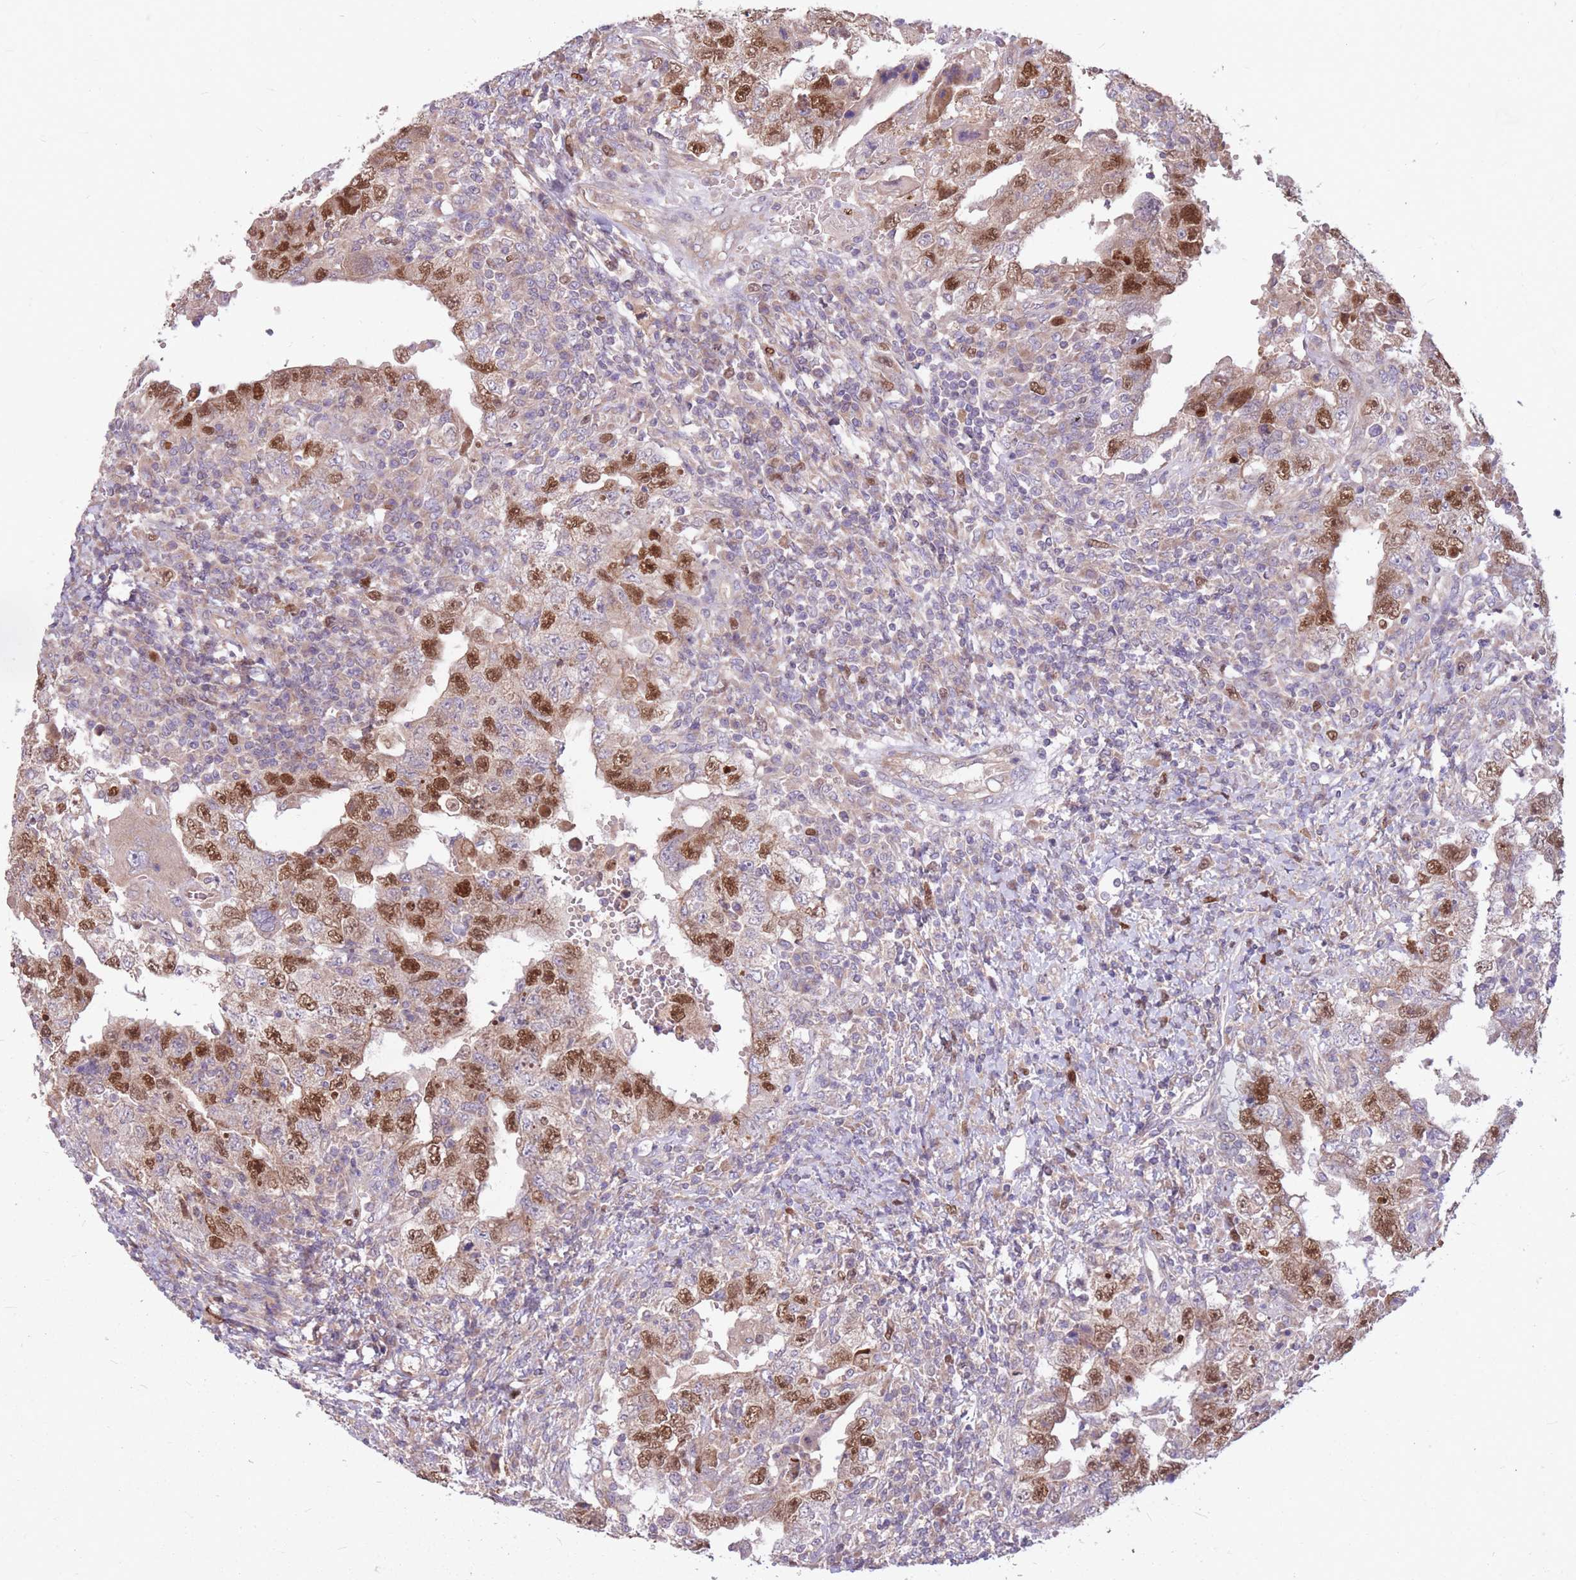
{"staining": {"intensity": "moderate", "quantity": ">75%", "location": "nuclear"}, "tissue": "testis cancer", "cell_type": "Tumor cells", "image_type": "cancer", "snomed": [{"axis": "morphology", "description": "Carcinoma, Embryonal, NOS"}, {"axis": "topography", "description": "Testis"}], "caption": "An image of testis cancer stained for a protein exhibits moderate nuclear brown staining in tumor cells. The staining was performed using DAB (3,3'-diaminobenzidine) to visualize the protein expression in brown, while the nuclei were stained in blue with hematoxylin (Magnification: 20x).", "gene": "GMNN", "patient": {"sex": "male", "age": 26}}